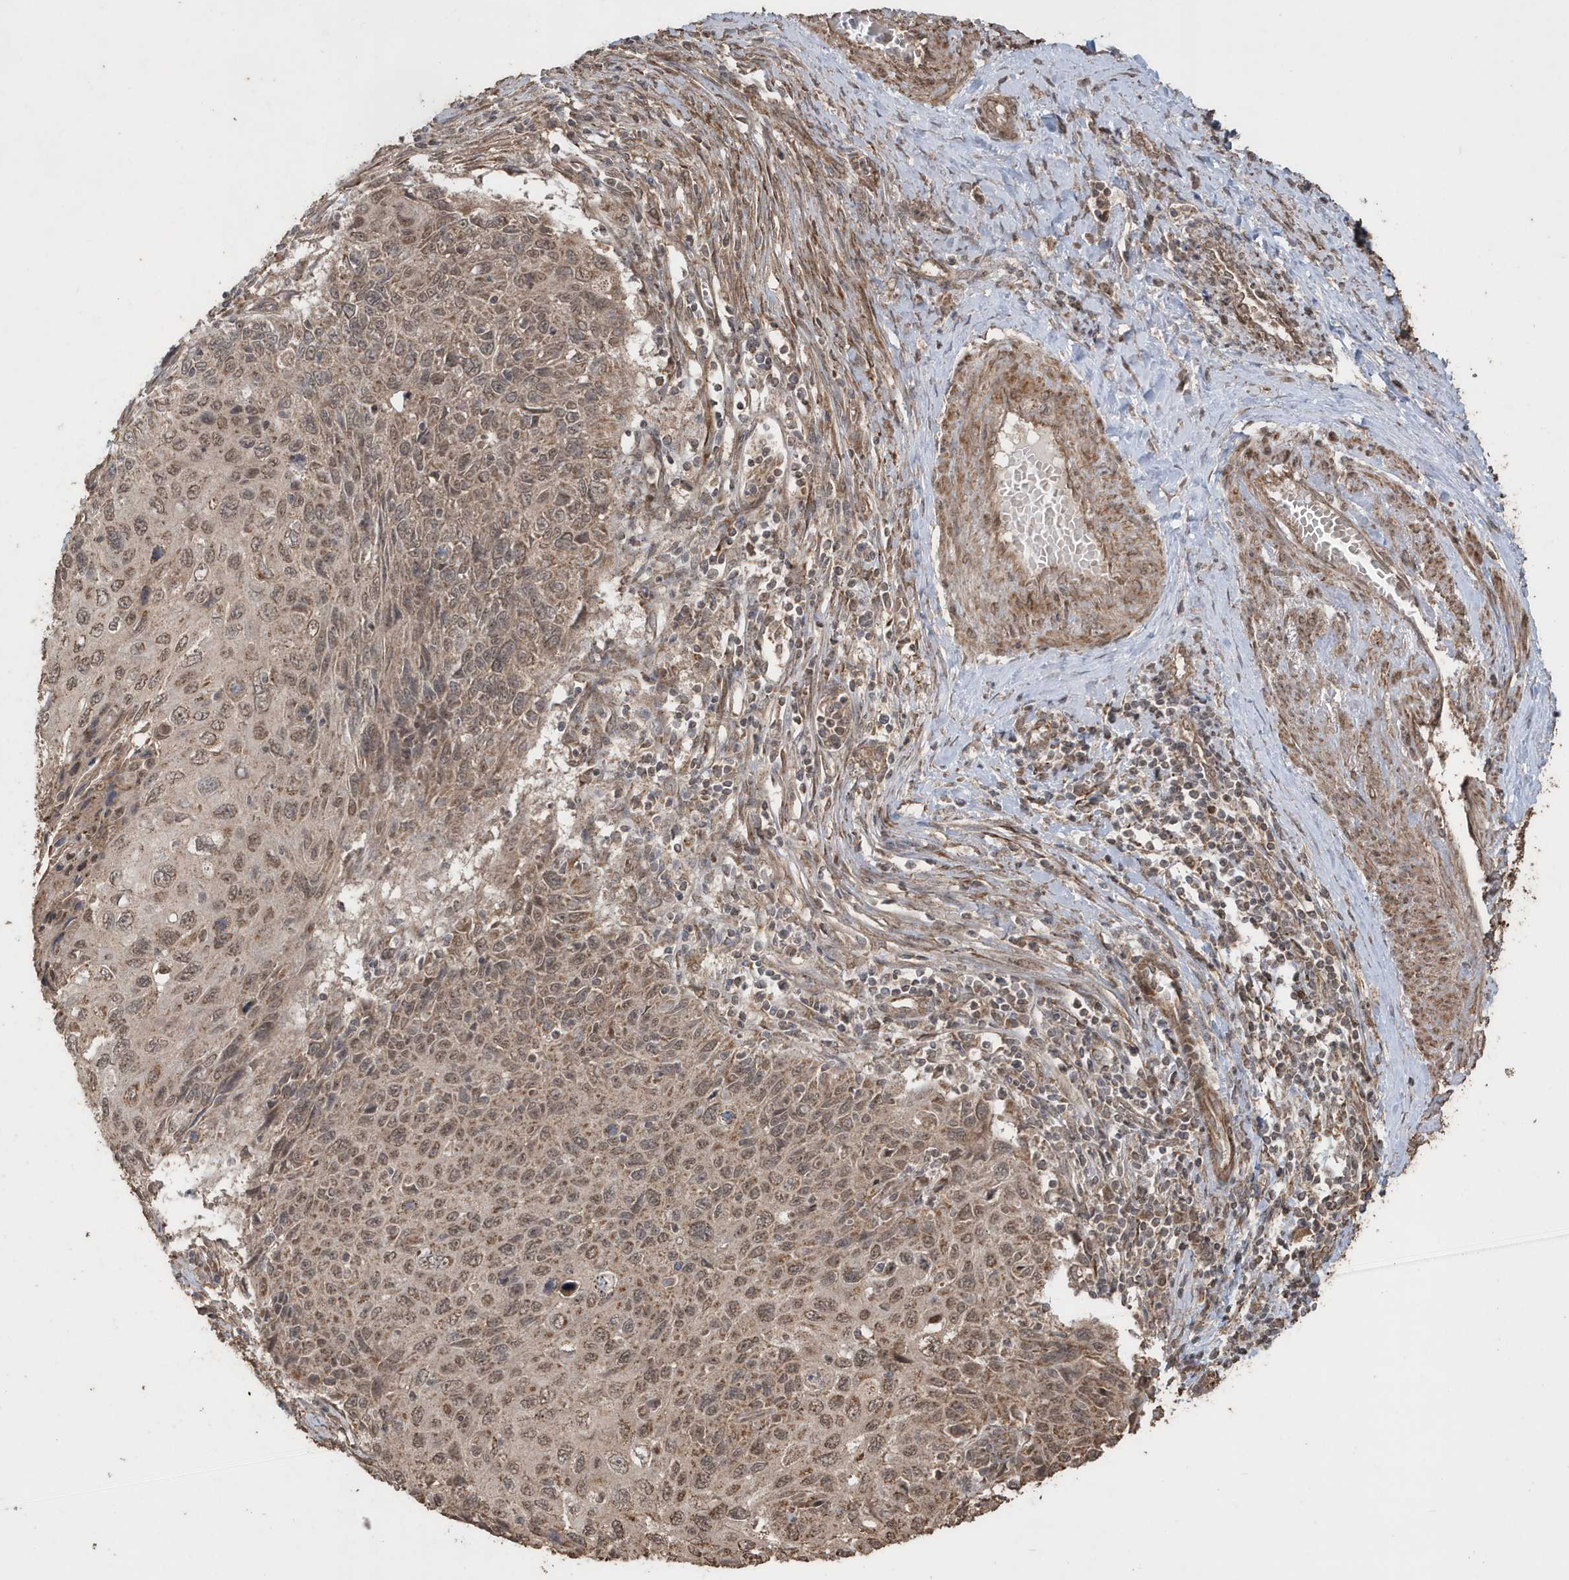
{"staining": {"intensity": "moderate", "quantity": ">75%", "location": "cytoplasmic/membranous,nuclear"}, "tissue": "cervical cancer", "cell_type": "Tumor cells", "image_type": "cancer", "snomed": [{"axis": "morphology", "description": "Squamous cell carcinoma, NOS"}, {"axis": "topography", "description": "Cervix"}], "caption": "IHC of human cervical cancer (squamous cell carcinoma) shows medium levels of moderate cytoplasmic/membranous and nuclear positivity in about >75% of tumor cells.", "gene": "PAXBP1", "patient": {"sex": "female", "age": 70}}